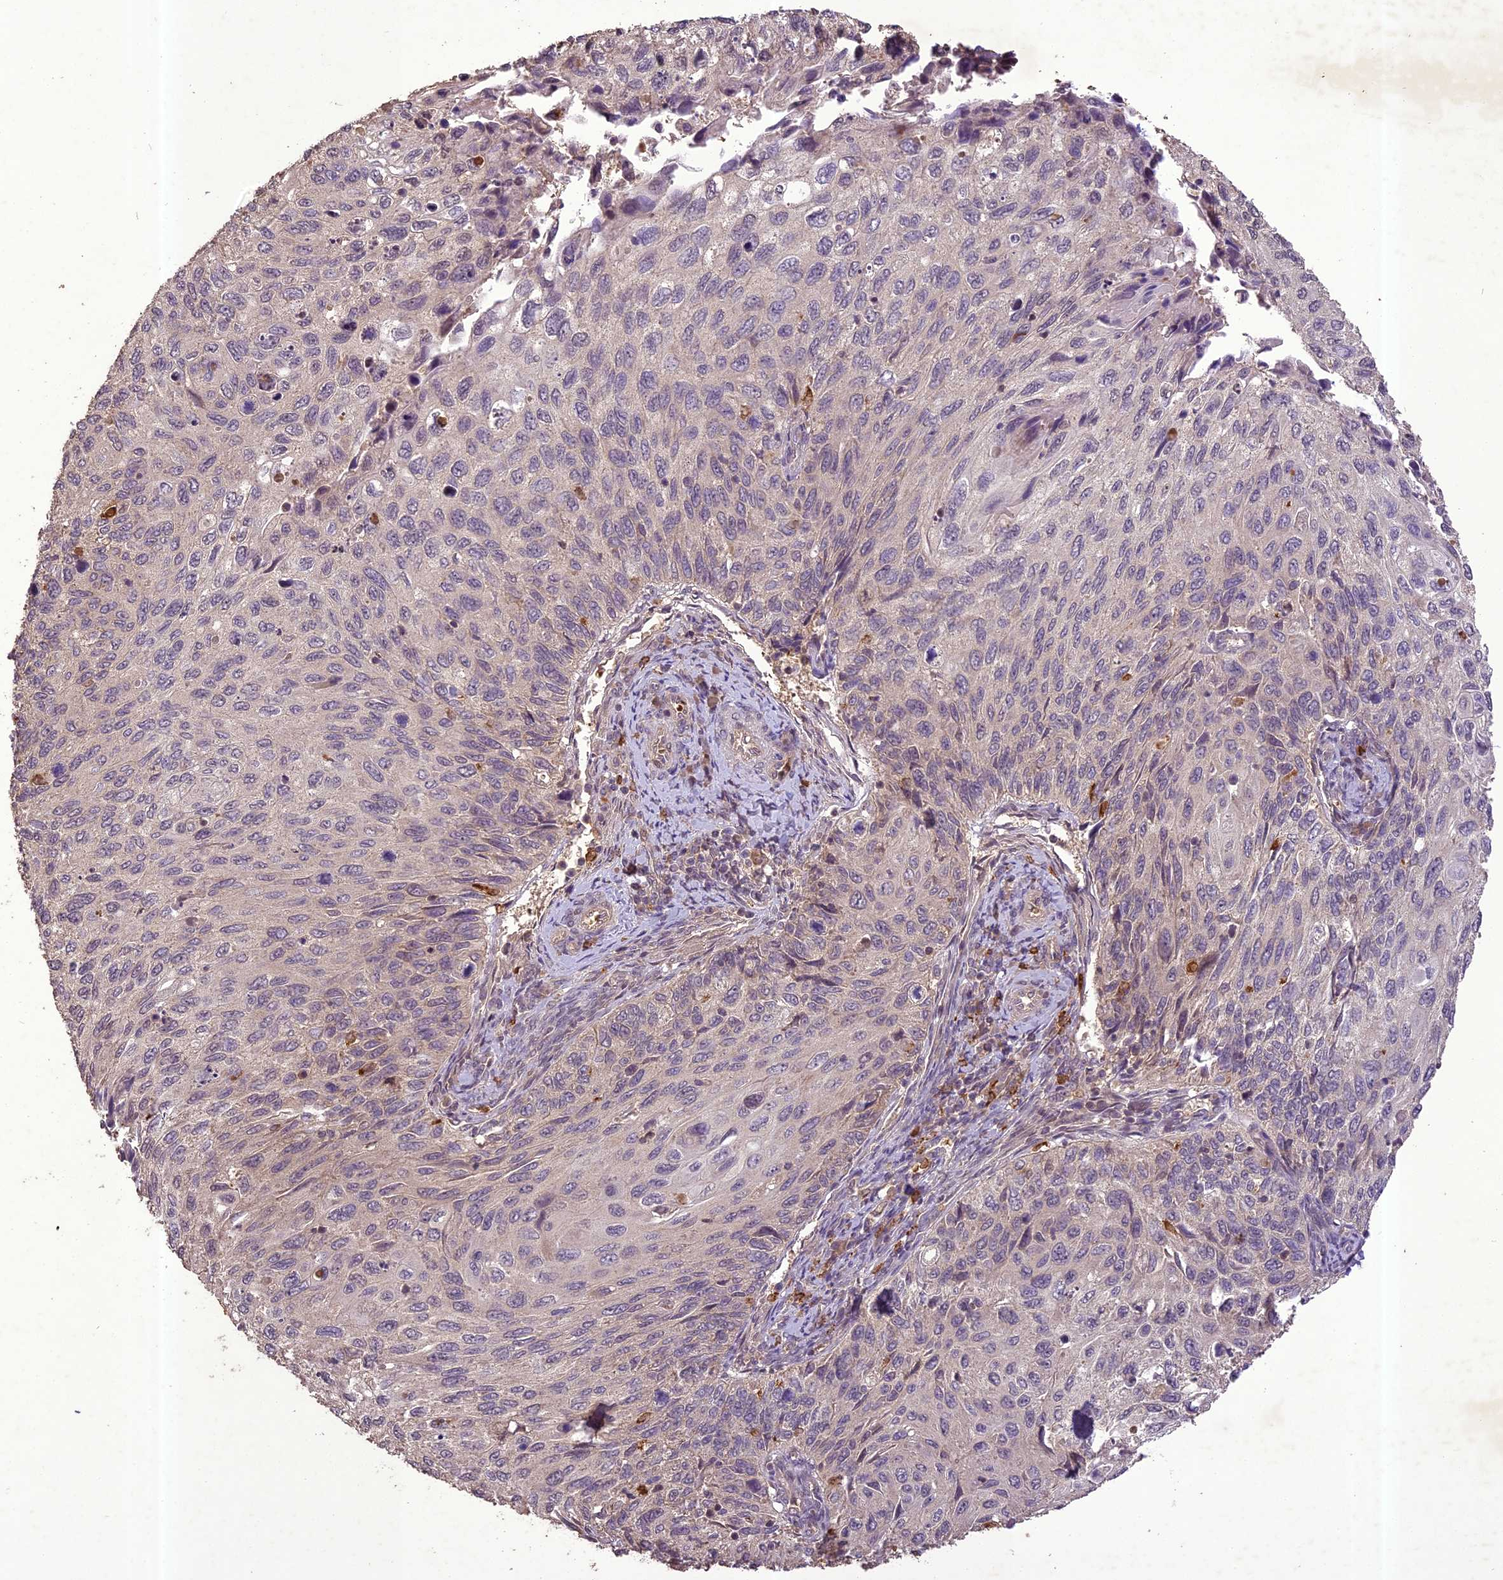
{"staining": {"intensity": "negative", "quantity": "none", "location": "none"}, "tissue": "cervical cancer", "cell_type": "Tumor cells", "image_type": "cancer", "snomed": [{"axis": "morphology", "description": "Squamous cell carcinoma, NOS"}, {"axis": "topography", "description": "Cervix"}], "caption": "Protein analysis of cervical squamous cell carcinoma exhibits no significant expression in tumor cells.", "gene": "TIGD7", "patient": {"sex": "female", "age": 70}}